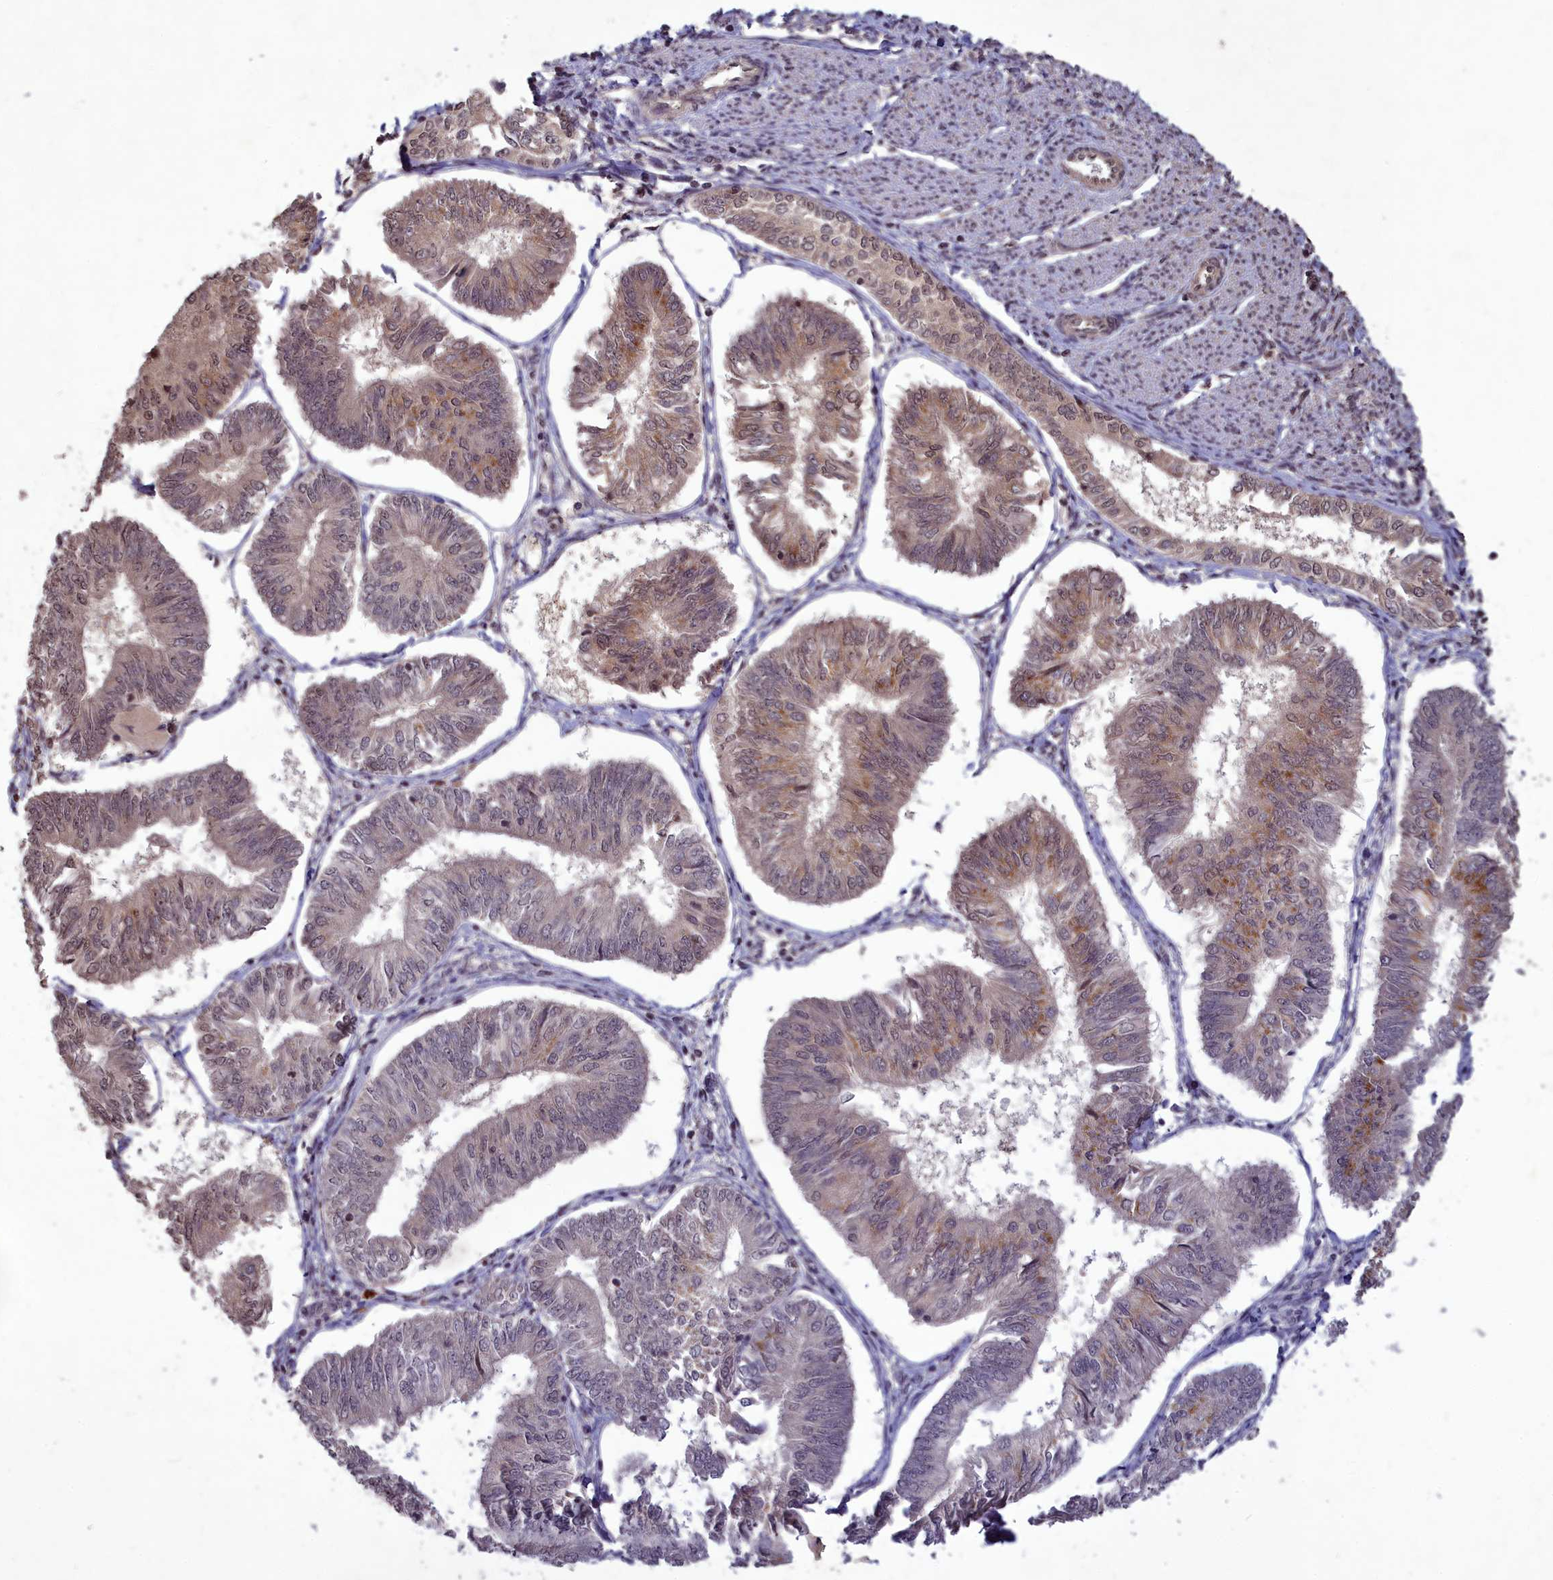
{"staining": {"intensity": "moderate", "quantity": "<25%", "location": "cytoplasmic/membranous"}, "tissue": "endometrial cancer", "cell_type": "Tumor cells", "image_type": "cancer", "snomed": [{"axis": "morphology", "description": "Adenocarcinoma, NOS"}, {"axis": "topography", "description": "Endometrium"}], "caption": "This micrograph reveals immunohistochemistry (IHC) staining of adenocarcinoma (endometrial), with low moderate cytoplasmic/membranous positivity in approximately <25% of tumor cells.", "gene": "SRMS", "patient": {"sex": "female", "age": 58}}